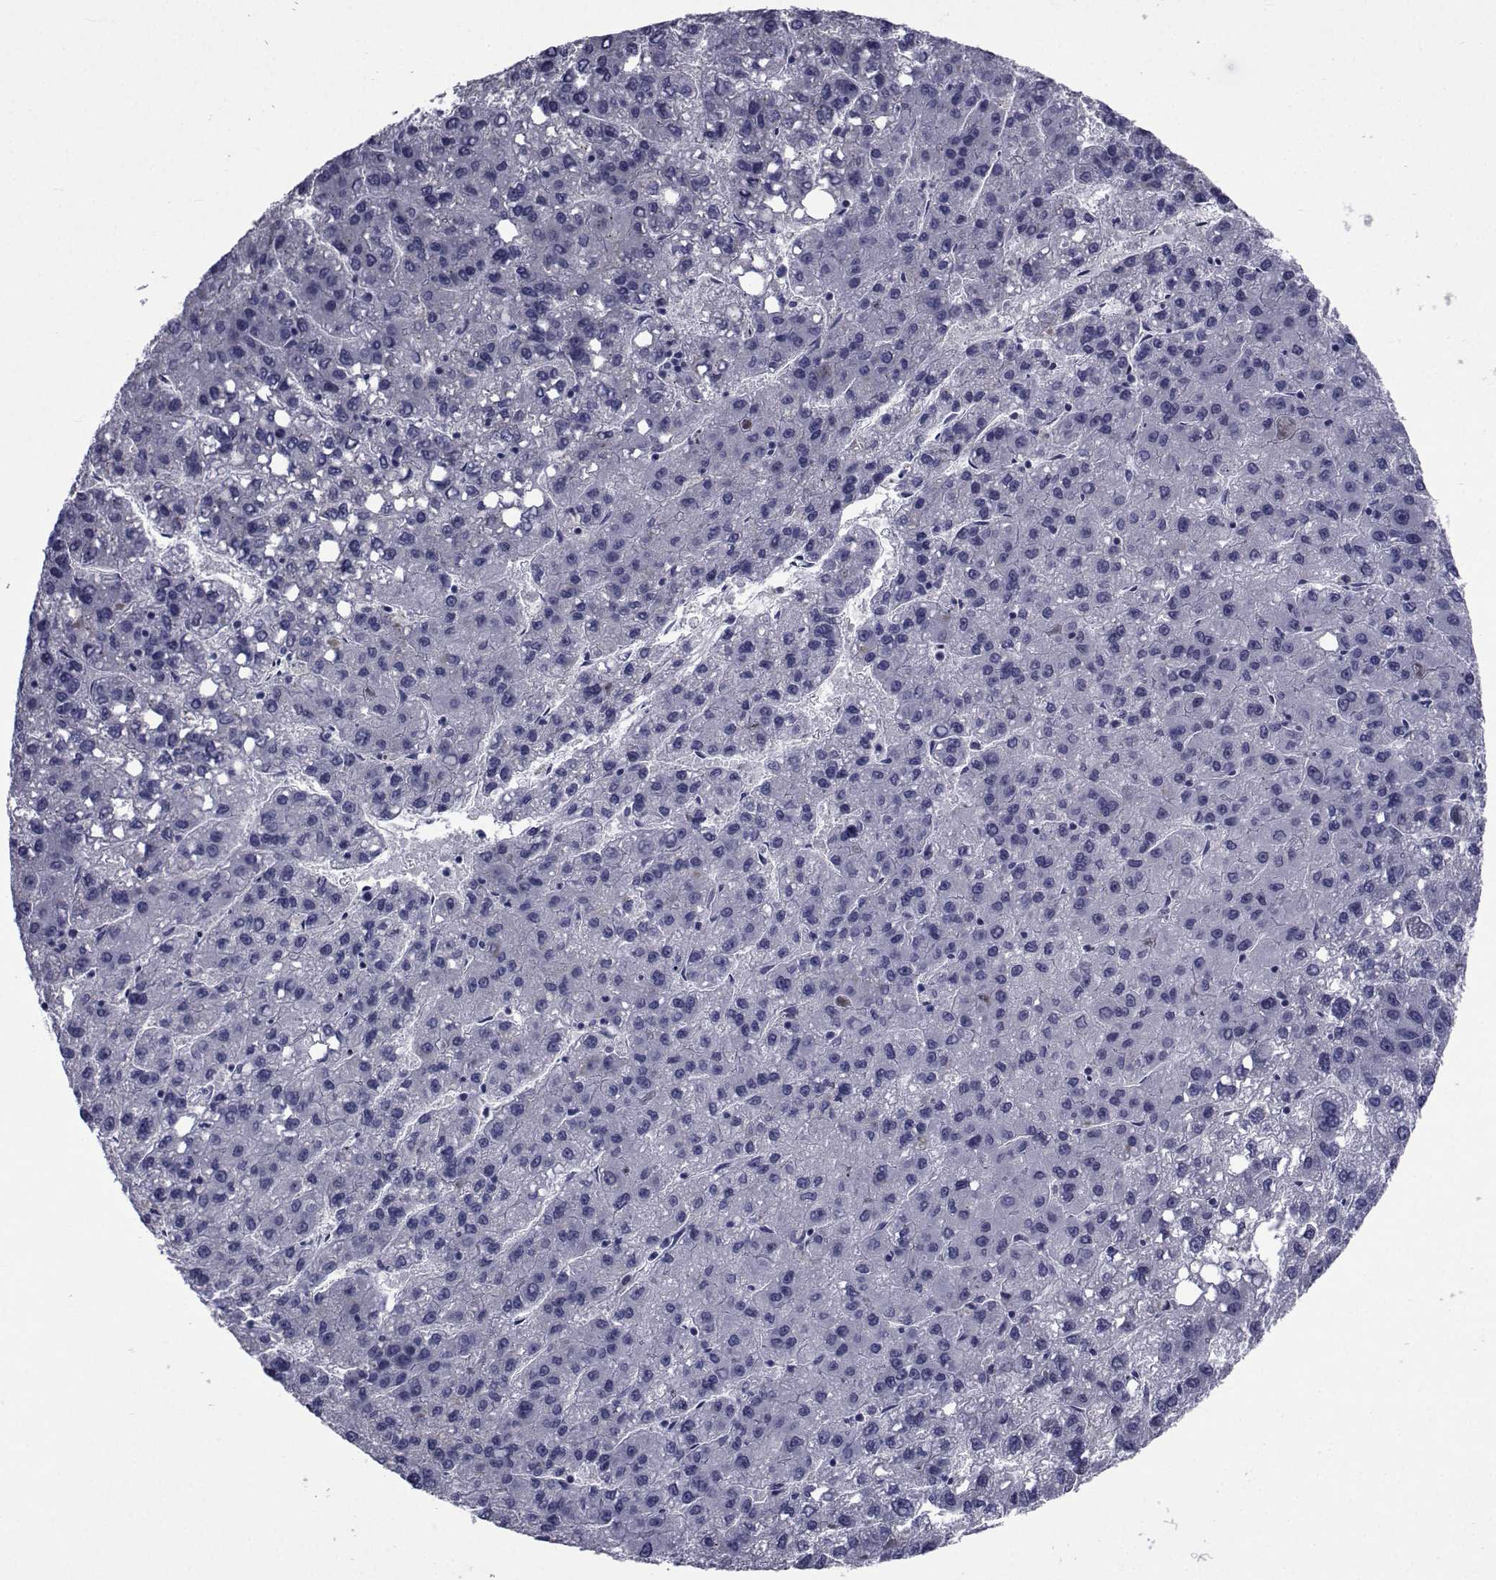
{"staining": {"intensity": "negative", "quantity": "none", "location": "none"}, "tissue": "liver cancer", "cell_type": "Tumor cells", "image_type": "cancer", "snomed": [{"axis": "morphology", "description": "Carcinoma, Hepatocellular, NOS"}, {"axis": "topography", "description": "Liver"}], "caption": "Tumor cells are negative for brown protein staining in liver cancer (hepatocellular carcinoma). Nuclei are stained in blue.", "gene": "SEMA5B", "patient": {"sex": "female", "age": 82}}